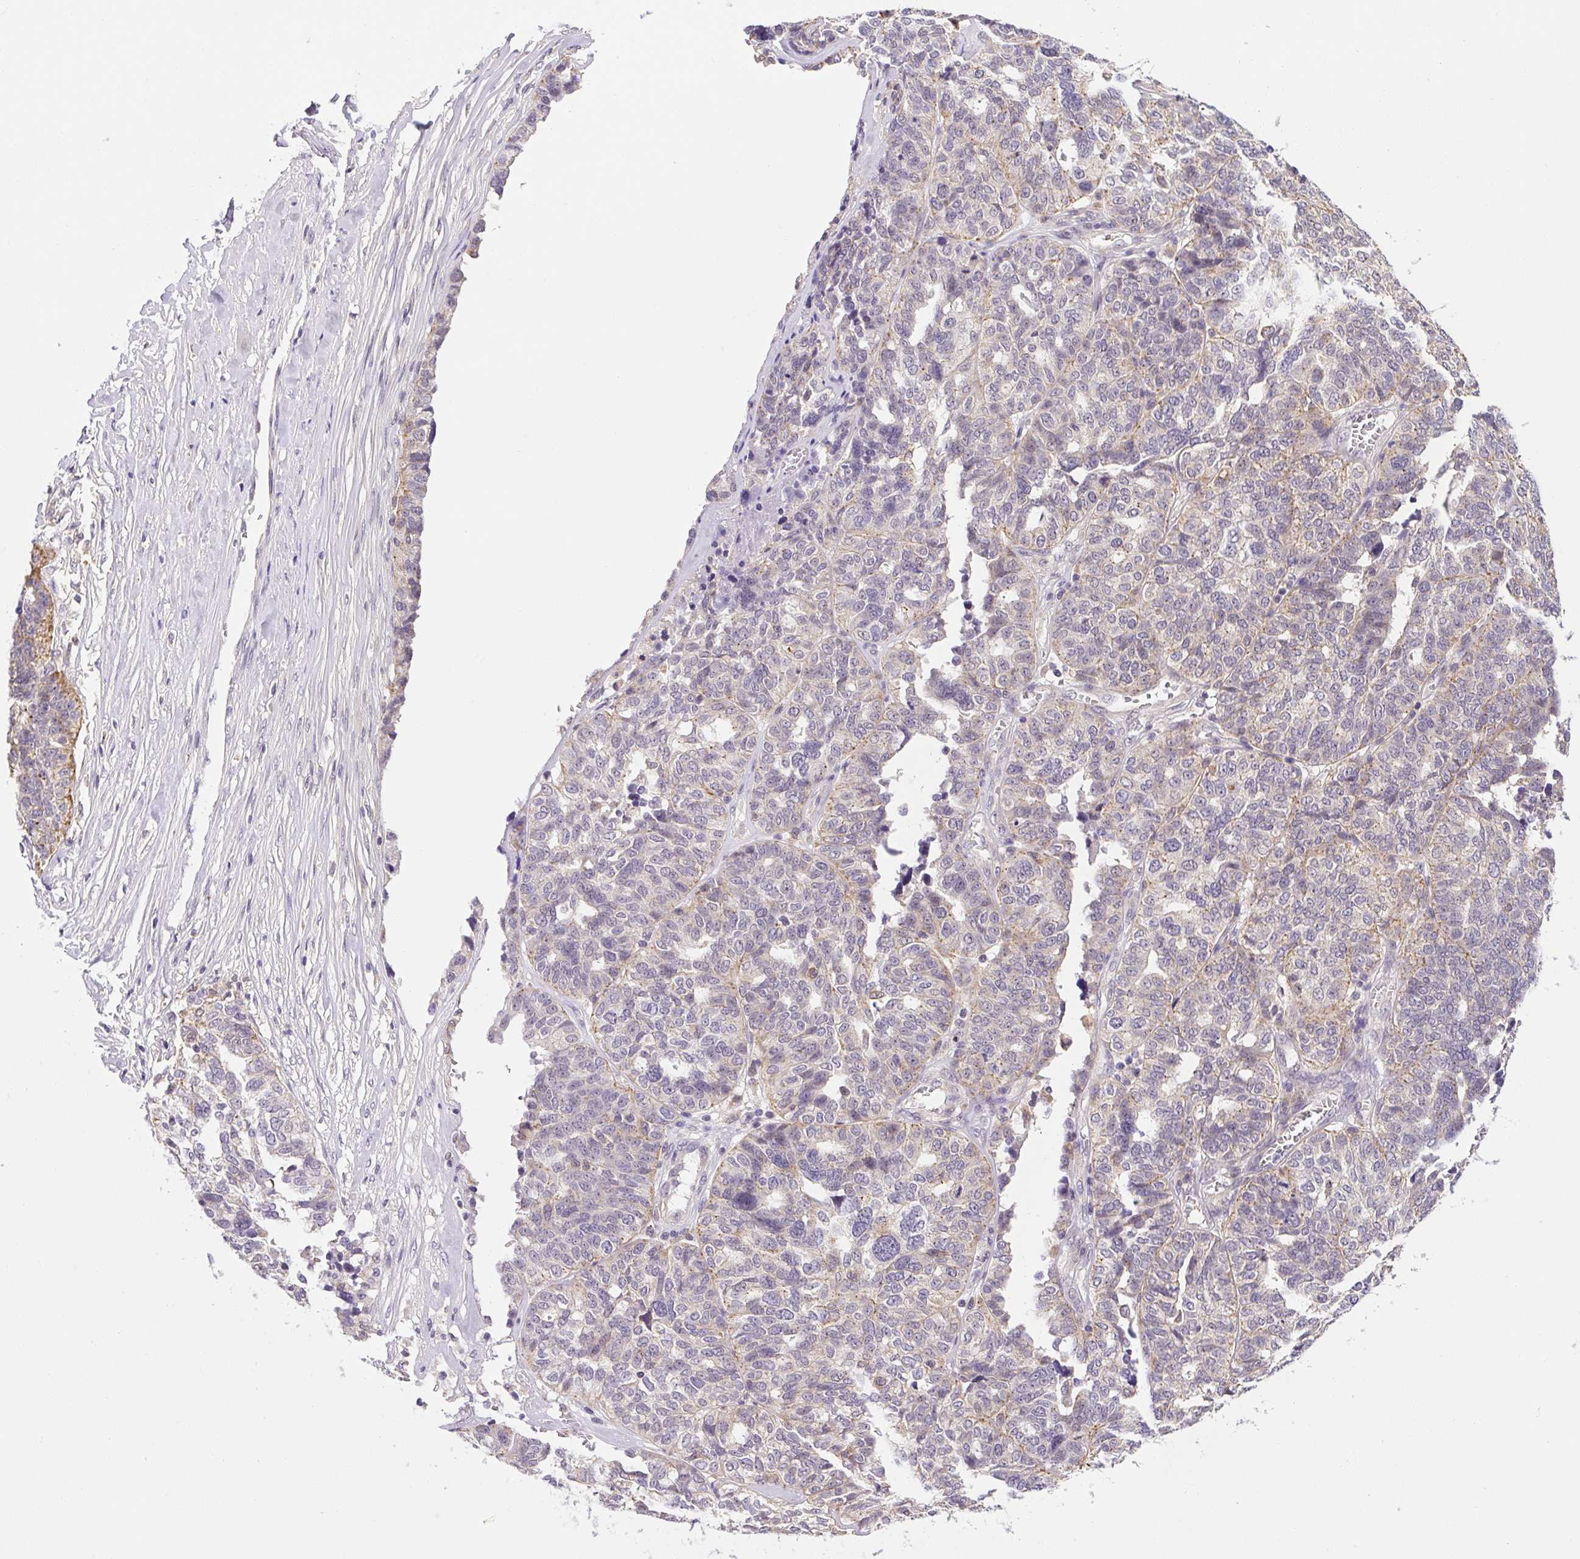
{"staining": {"intensity": "moderate", "quantity": "<25%", "location": "cytoplasmic/membranous"}, "tissue": "ovarian cancer", "cell_type": "Tumor cells", "image_type": "cancer", "snomed": [{"axis": "morphology", "description": "Cystadenocarcinoma, serous, NOS"}, {"axis": "topography", "description": "Ovary"}], "caption": "Protein expression analysis of human ovarian cancer (serous cystadenocarcinoma) reveals moderate cytoplasmic/membranous expression in approximately <25% of tumor cells.", "gene": "PLA2G4A", "patient": {"sex": "female", "age": 59}}